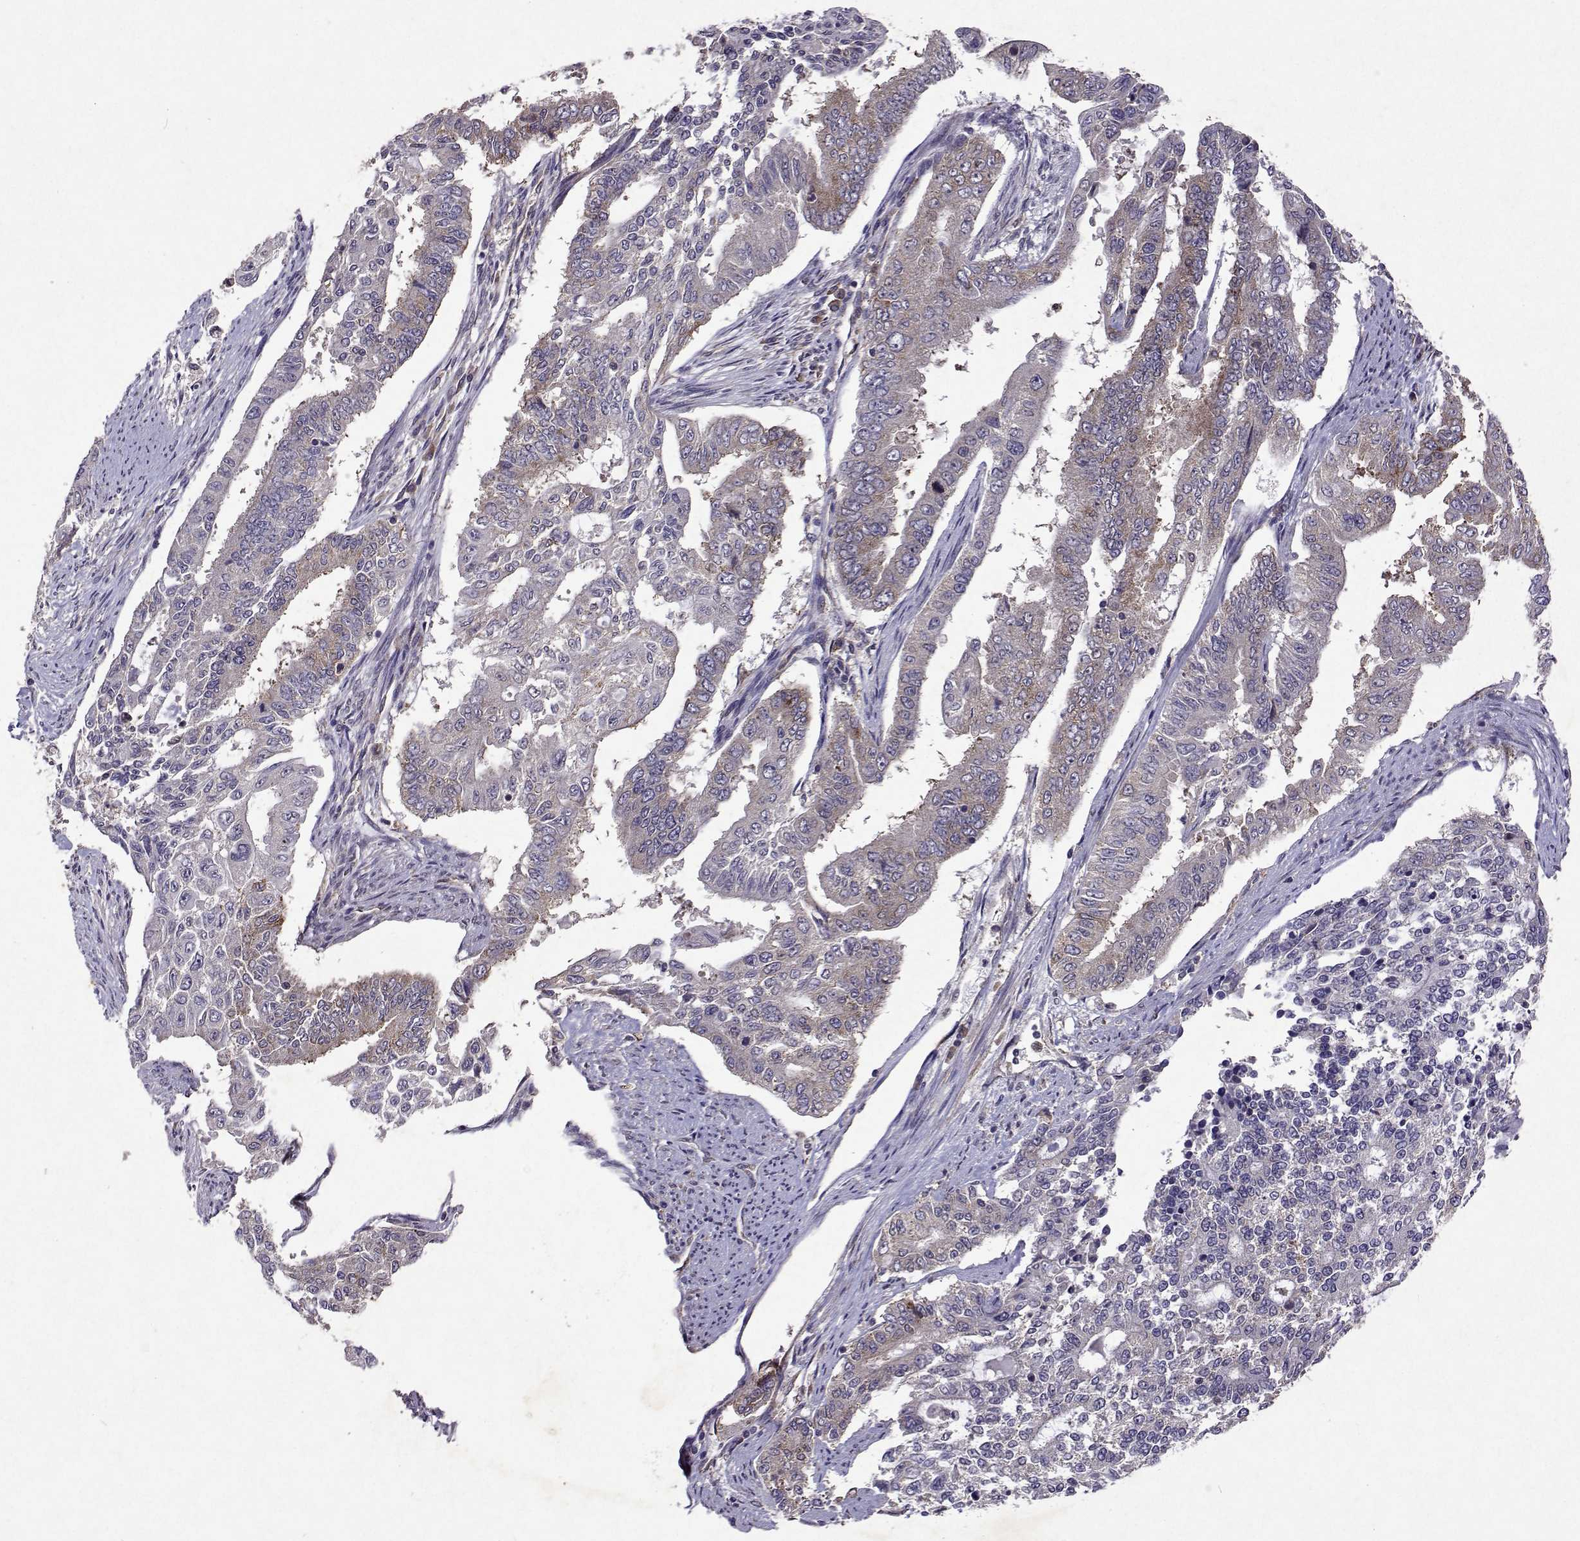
{"staining": {"intensity": "moderate", "quantity": "<25%", "location": "cytoplasmic/membranous"}, "tissue": "endometrial cancer", "cell_type": "Tumor cells", "image_type": "cancer", "snomed": [{"axis": "morphology", "description": "Adenocarcinoma, NOS"}, {"axis": "topography", "description": "Uterus"}], "caption": "DAB immunohistochemical staining of endometrial cancer (adenocarcinoma) displays moderate cytoplasmic/membranous protein expression in approximately <25% of tumor cells. (Brightfield microscopy of DAB IHC at high magnification).", "gene": "TARBP2", "patient": {"sex": "female", "age": 59}}